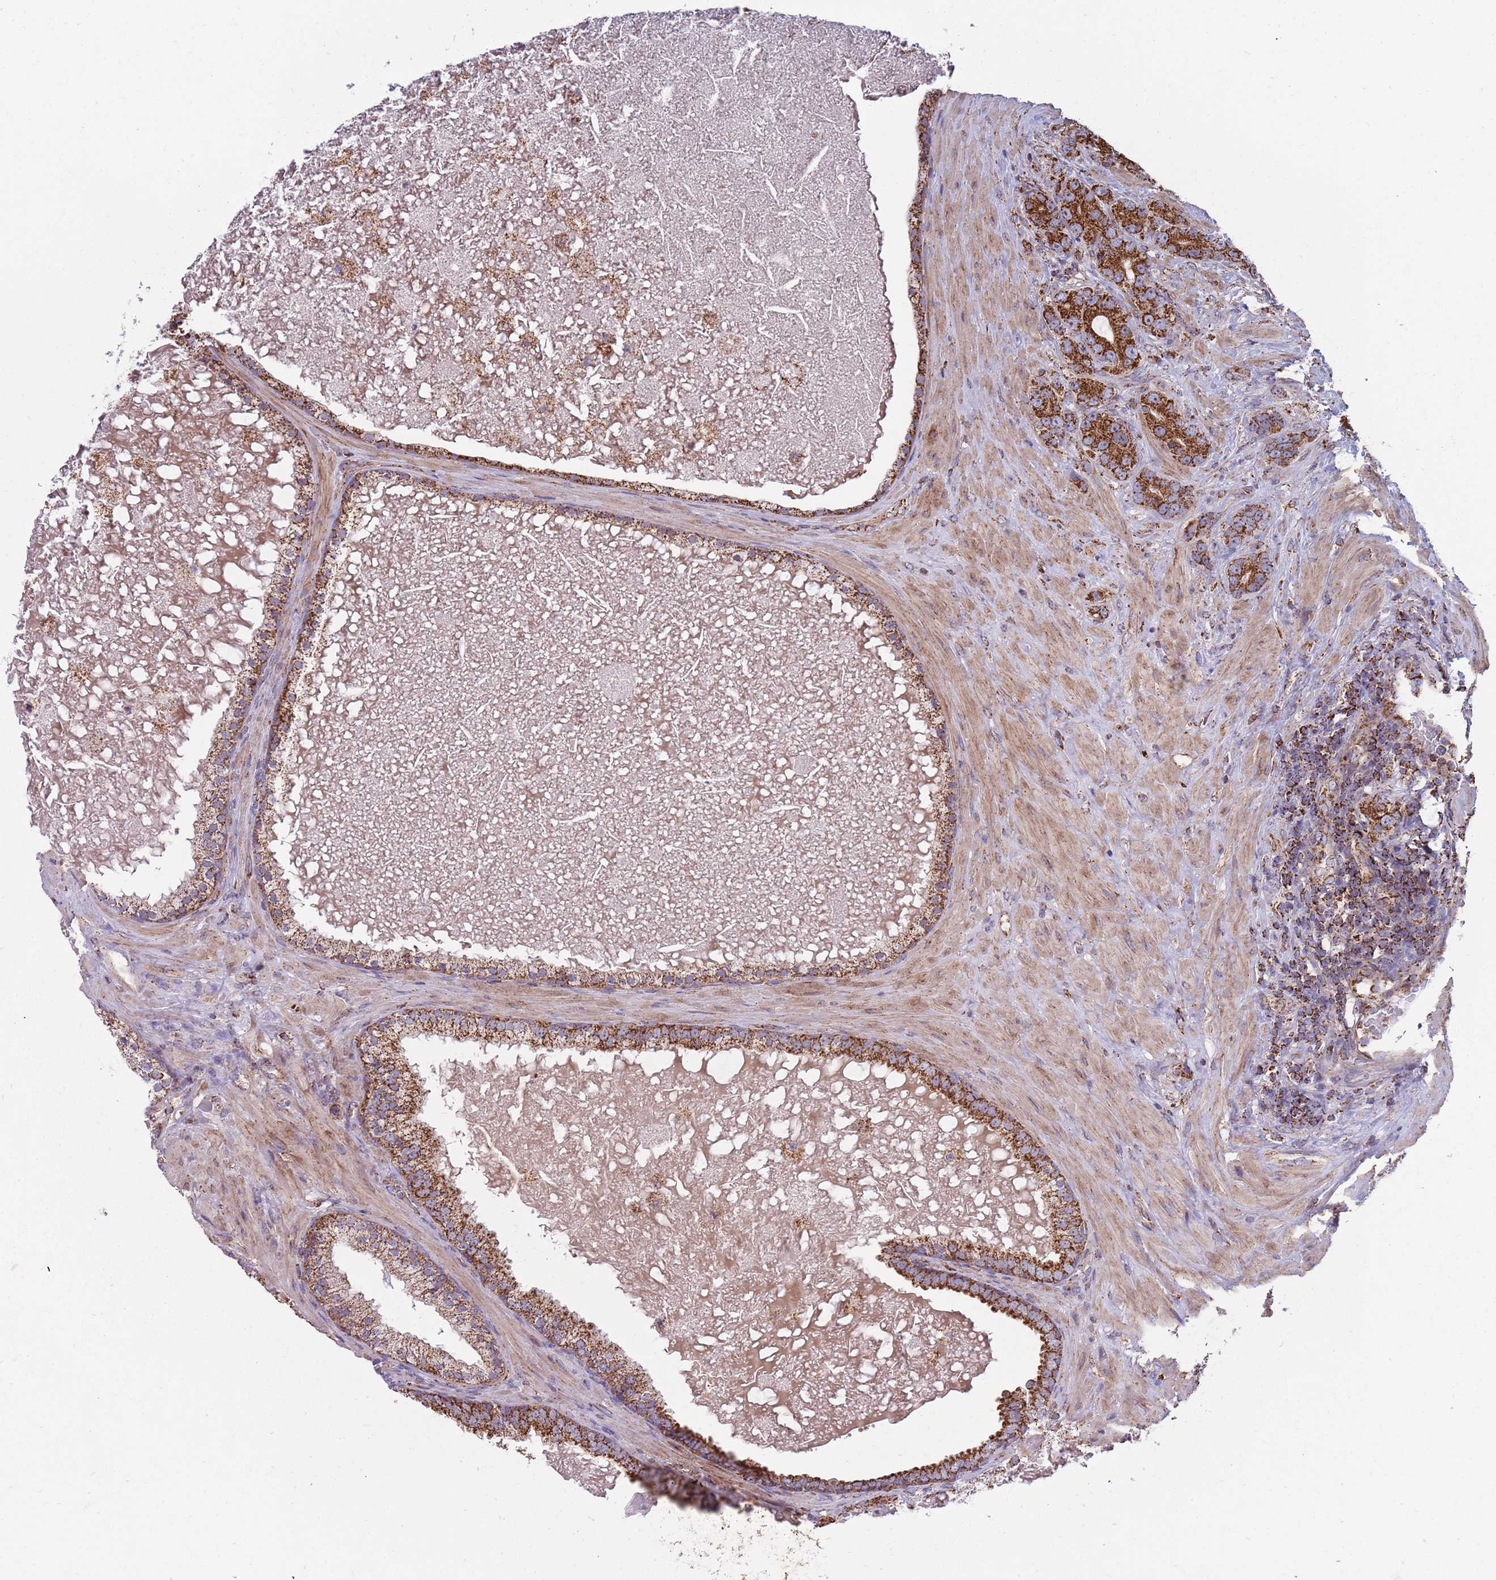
{"staining": {"intensity": "strong", "quantity": ">75%", "location": "cytoplasmic/membranous"}, "tissue": "prostate cancer", "cell_type": "Tumor cells", "image_type": "cancer", "snomed": [{"axis": "morphology", "description": "Adenocarcinoma, High grade"}, {"axis": "topography", "description": "Prostate"}], "caption": "Adenocarcinoma (high-grade) (prostate) stained with IHC reveals strong cytoplasmic/membranous positivity in approximately >75% of tumor cells.", "gene": "VPS16", "patient": {"sex": "male", "age": 55}}